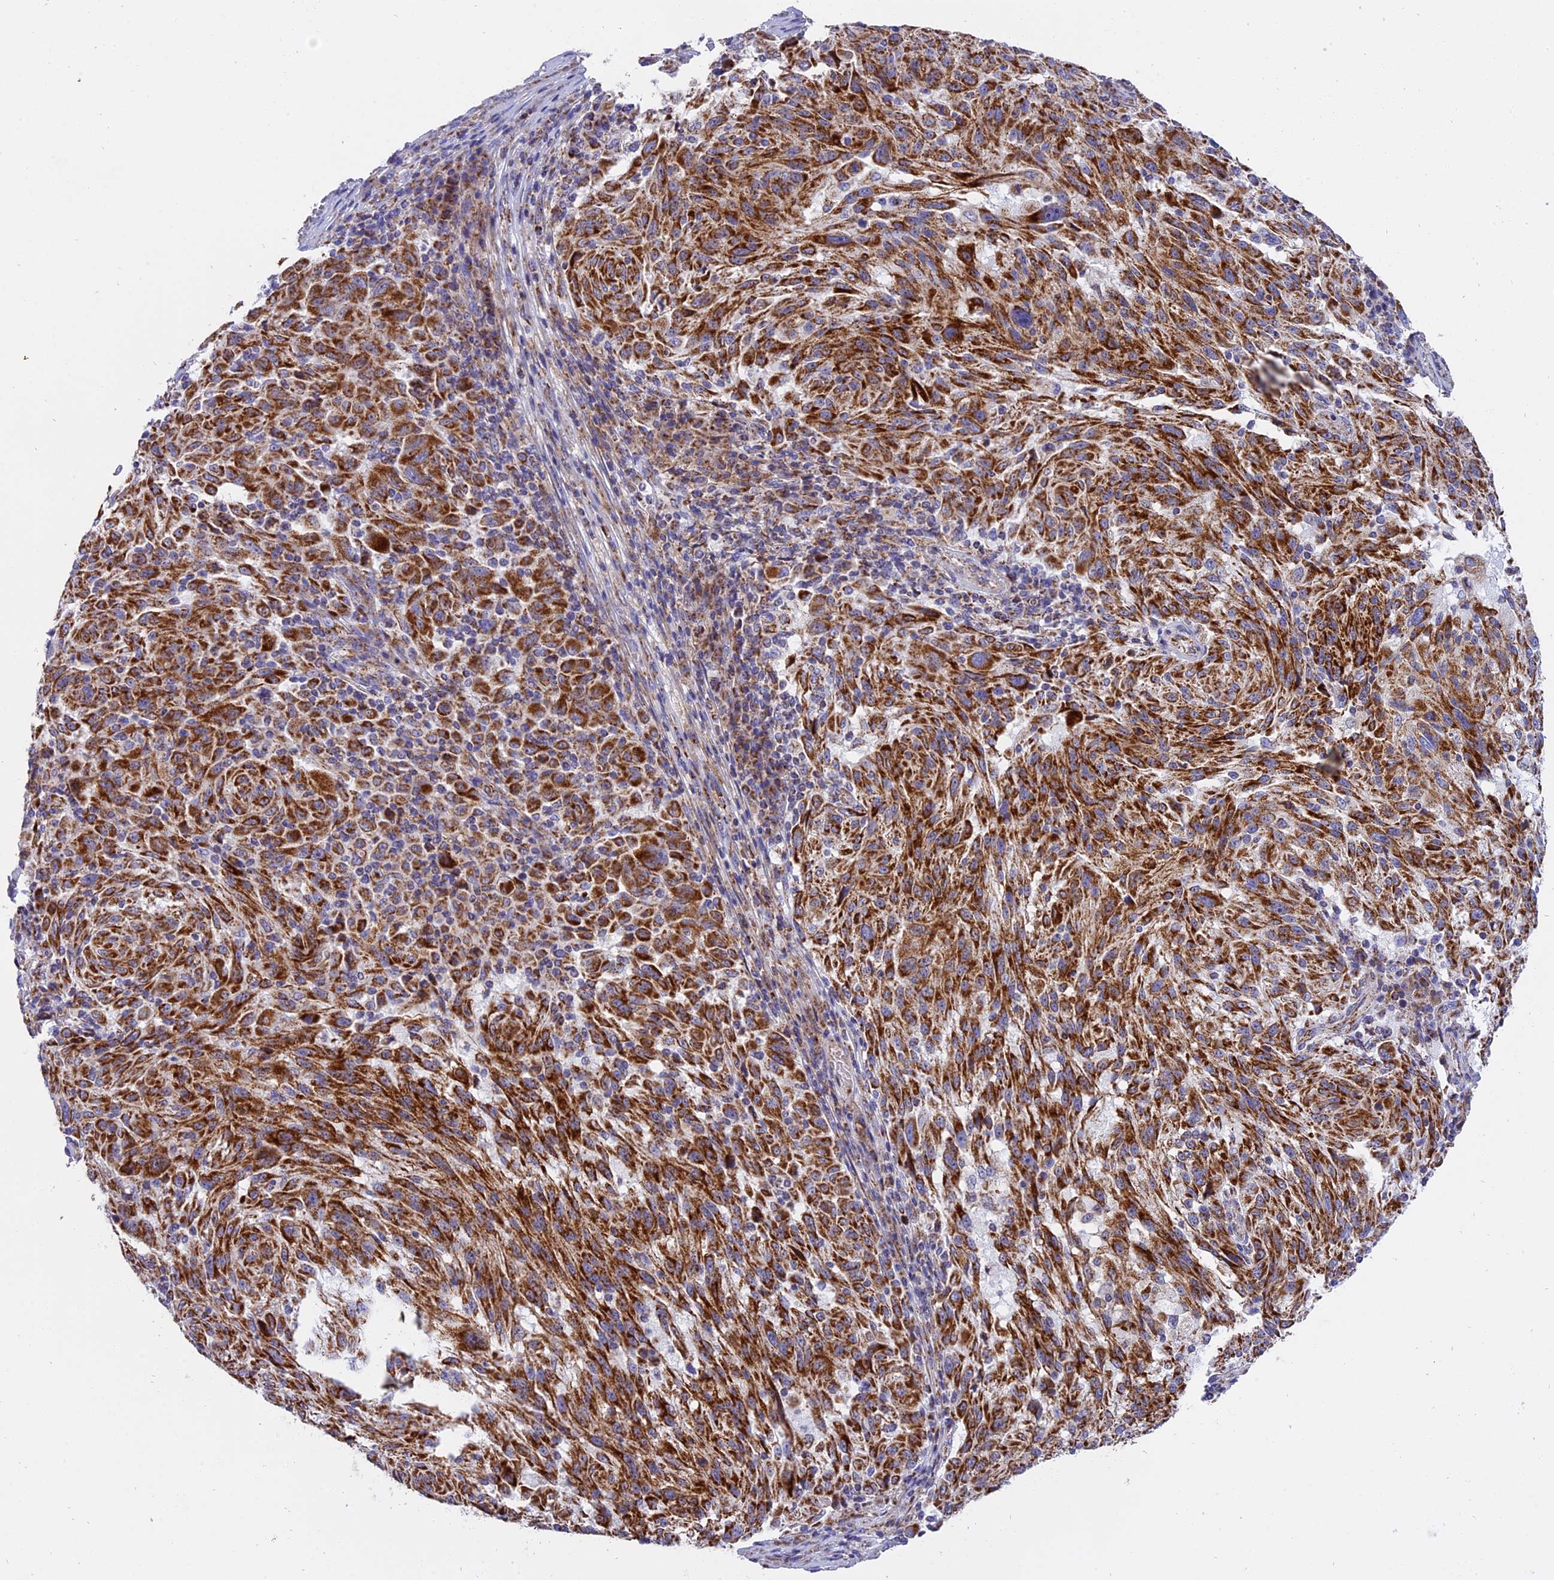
{"staining": {"intensity": "strong", "quantity": ">75%", "location": "cytoplasmic/membranous"}, "tissue": "melanoma", "cell_type": "Tumor cells", "image_type": "cancer", "snomed": [{"axis": "morphology", "description": "Malignant melanoma, NOS"}, {"axis": "topography", "description": "Skin"}], "caption": "Tumor cells reveal high levels of strong cytoplasmic/membranous expression in approximately >75% of cells in melanoma. (DAB (3,3'-diaminobenzidine) IHC, brown staining for protein, blue staining for nuclei).", "gene": "MRPS34", "patient": {"sex": "male", "age": 53}}